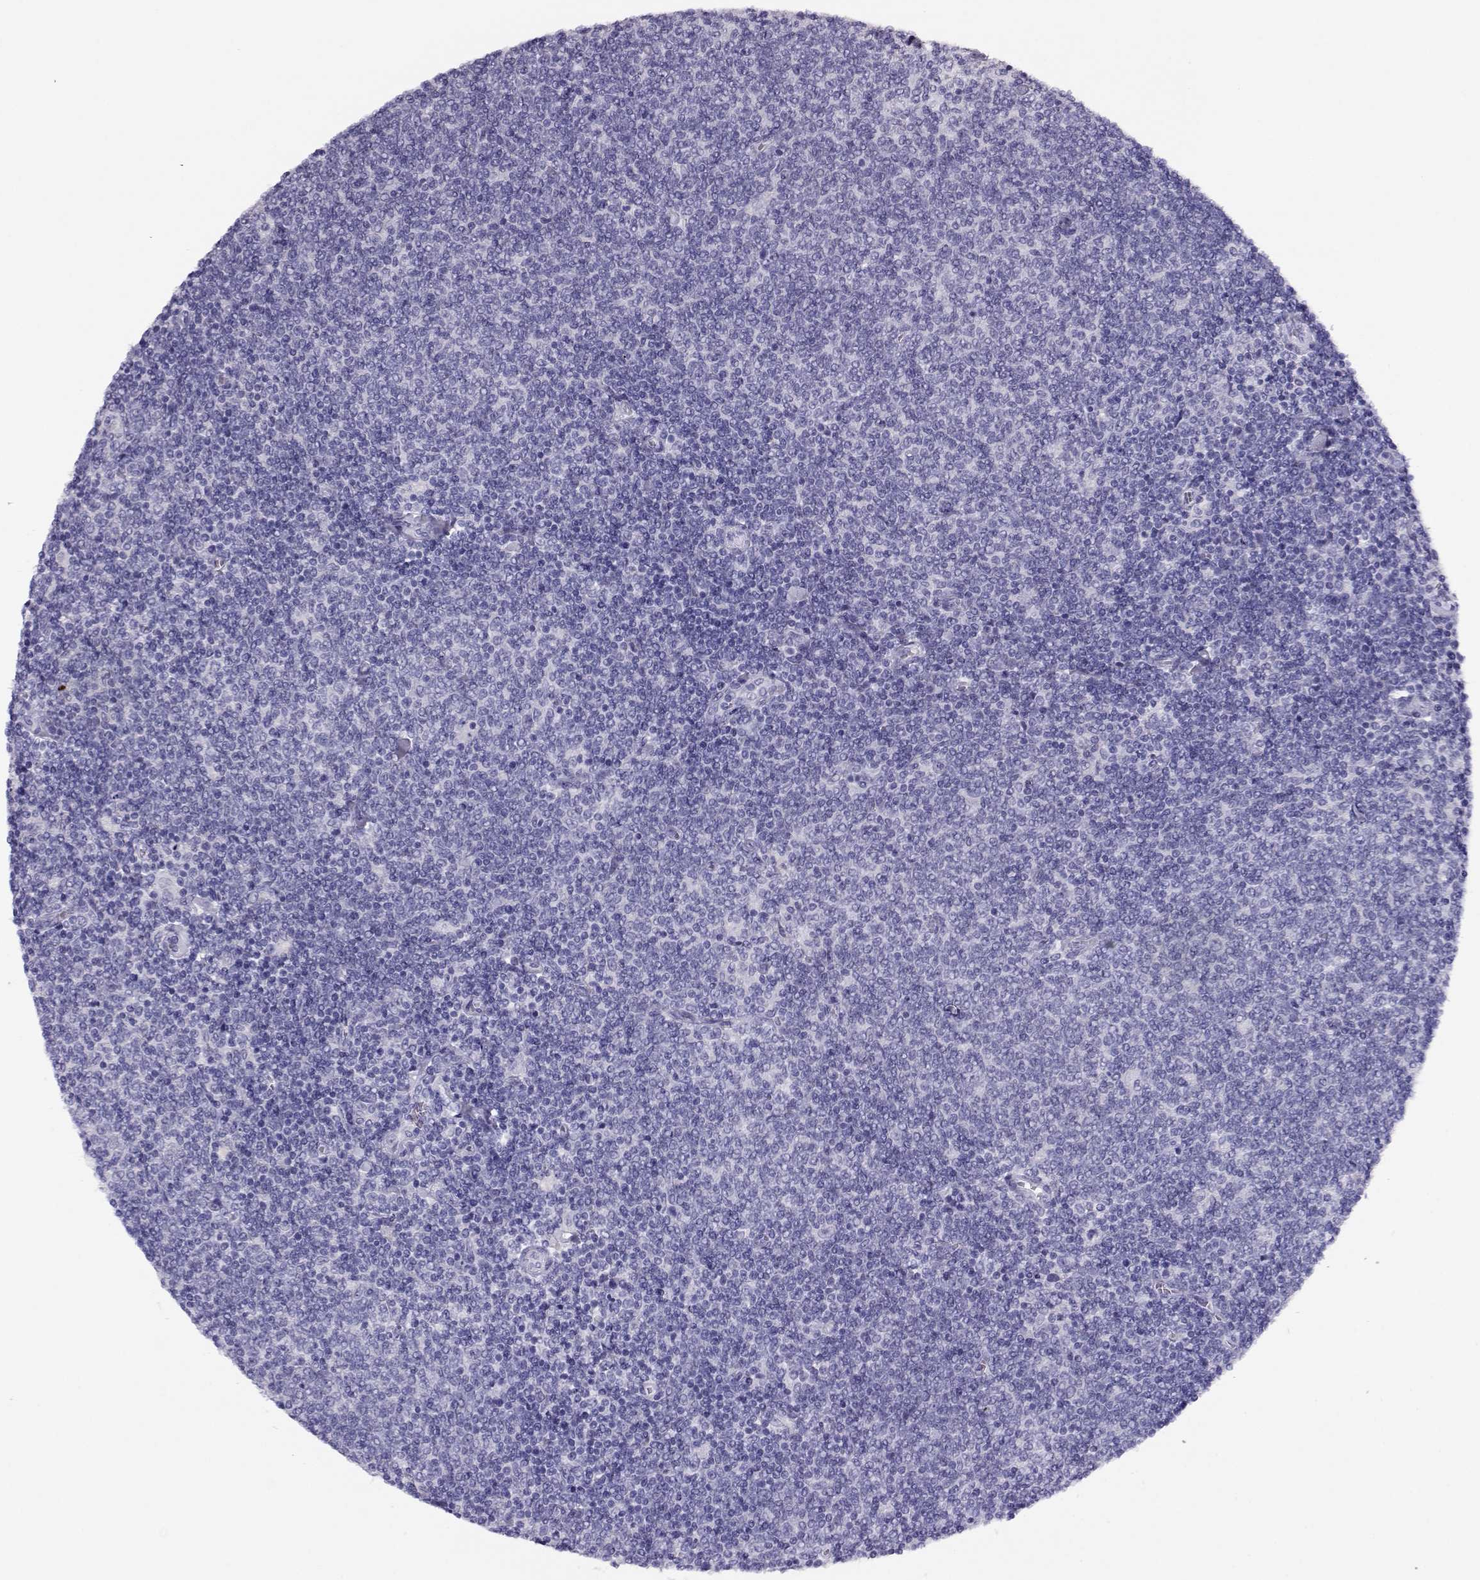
{"staining": {"intensity": "negative", "quantity": "none", "location": "none"}, "tissue": "lymphoma", "cell_type": "Tumor cells", "image_type": "cancer", "snomed": [{"axis": "morphology", "description": "Malignant lymphoma, non-Hodgkin's type, Low grade"}, {"axis": "topography", "description": "Lymph node"}], "caption": "Micrograph shows no significant protein staining in tumor cells of low-grade malignant lymphoma, non-Hodgkin's type.", "gene": "CRX", "patient": {"sex": "male", "age": 52}}